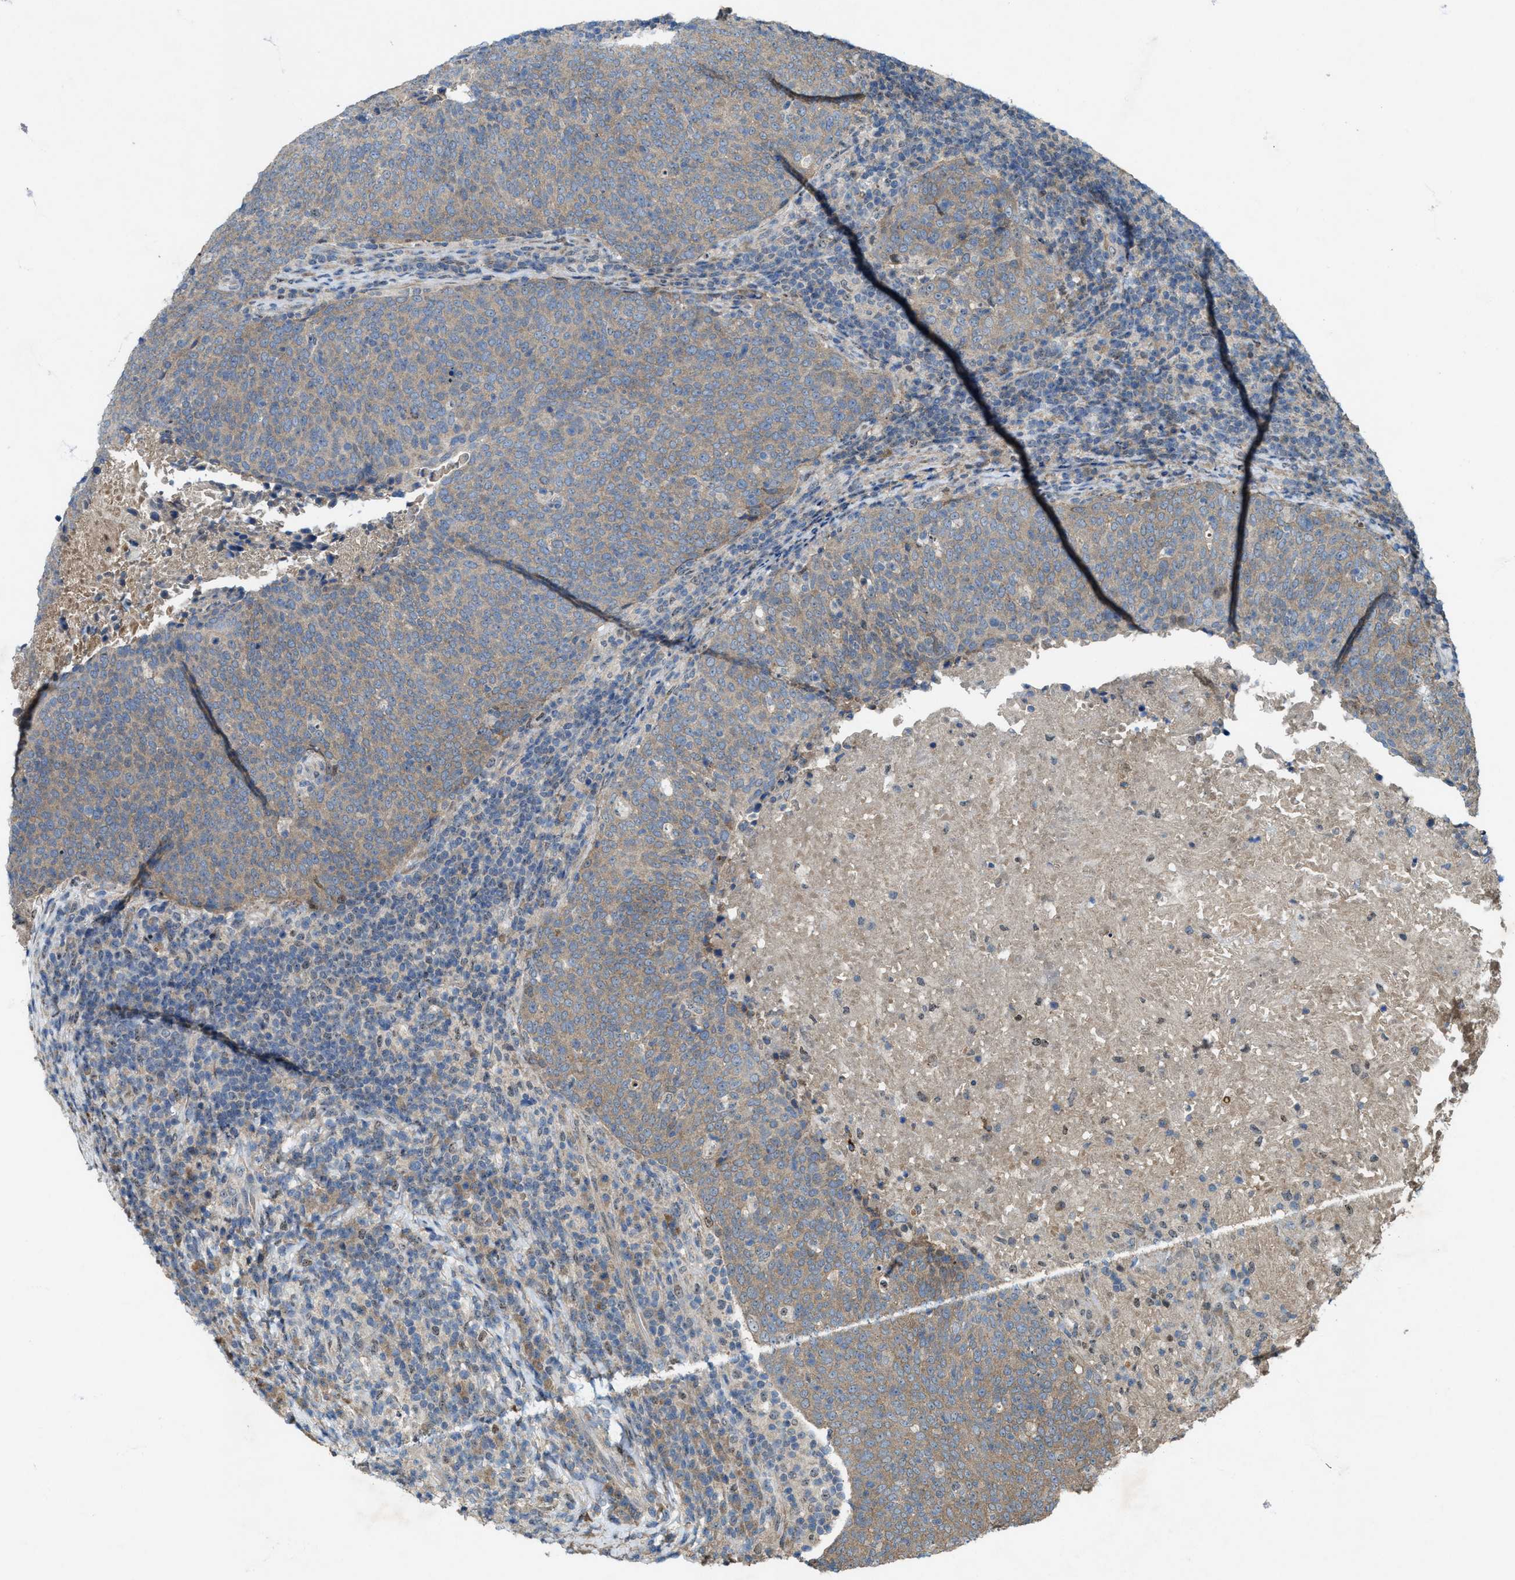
{"staining": {"intensity": "weak", "quantity": ">75%", "location": "cytoplasmic/membranous"}, "tissue": "head and neck cancer", "cell_type": "Tumor cells", "image_type": "cancer", "snomed": [{"axis": "morphology", "description": "Squamous cell carcinoma, NOS"}, {"axis": "morphology", "description": "Squamous cell carcinoma, metastatic, NOS"}, {"axis": "topography", "description": "Lymph node"}, {"axis": "topography", "description": "Head-Neck"}], "caption": "Human head and neck cancer (metastatic squamous cell carcinoma) stained with a brown dye exhibits weak cytoplasmic/membranous positive expression in approximately >75% of tumor cells.", "gene": "PDP2", "patient": {"sex": "male", "age": 62}}